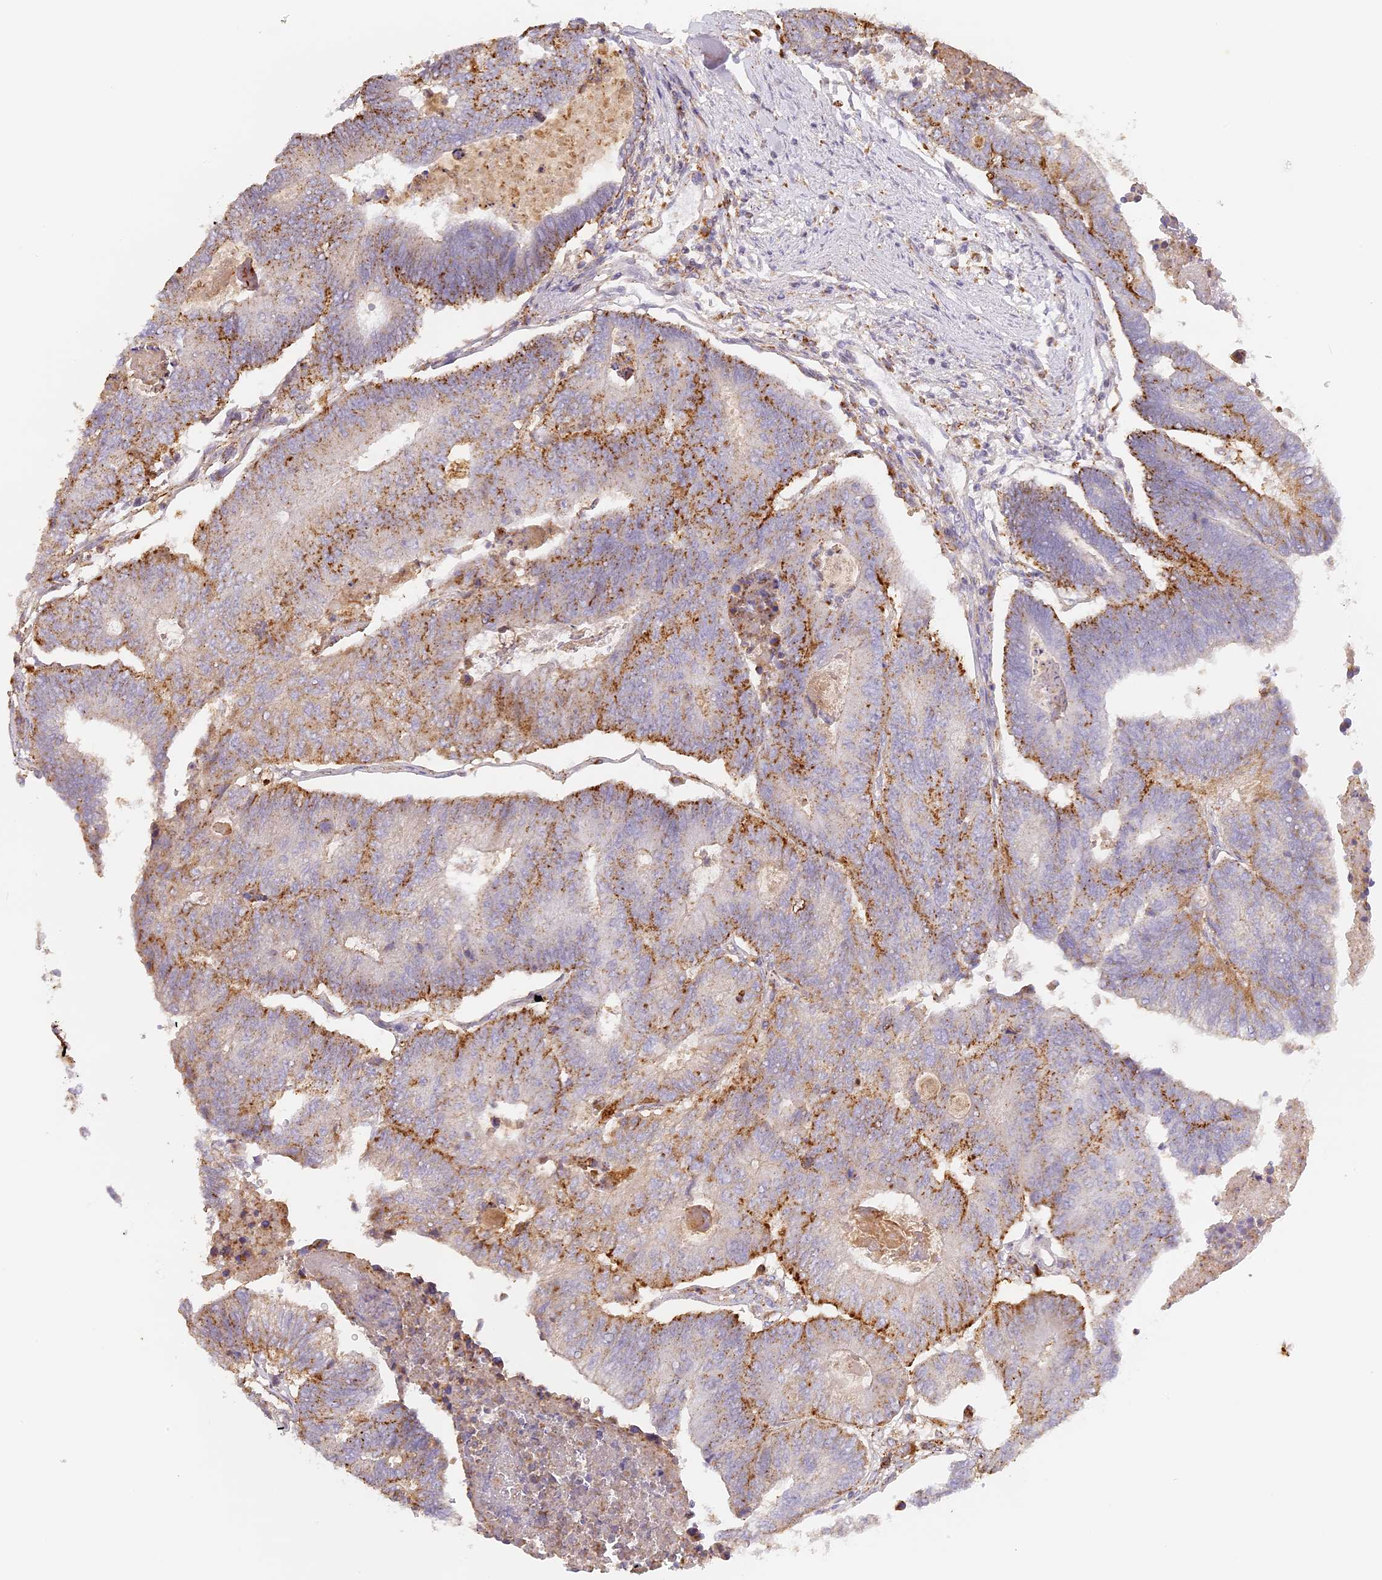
{"staining": {"intensity": "moderate", "quantity": ">75%", "location": "cytoplasmic/membranous"}, "tissue": "colorectal cancer", "cell_type": "Tumor cells", "image_type": "cancer", "snomed": [{"axis": "morphology", "description": "Adenocarcinoma, NOS"}, {"axis": "topography", "description": "Colon"}], "caption": "About >75% of tumor cells in colorectal adenocarcinoma show moderate cytoplasmic/membranous protein staining as visualized by brown immunohistochemical staining.", "gene": "LAMP2", "patient": {"sex": "female", "age": 67}}